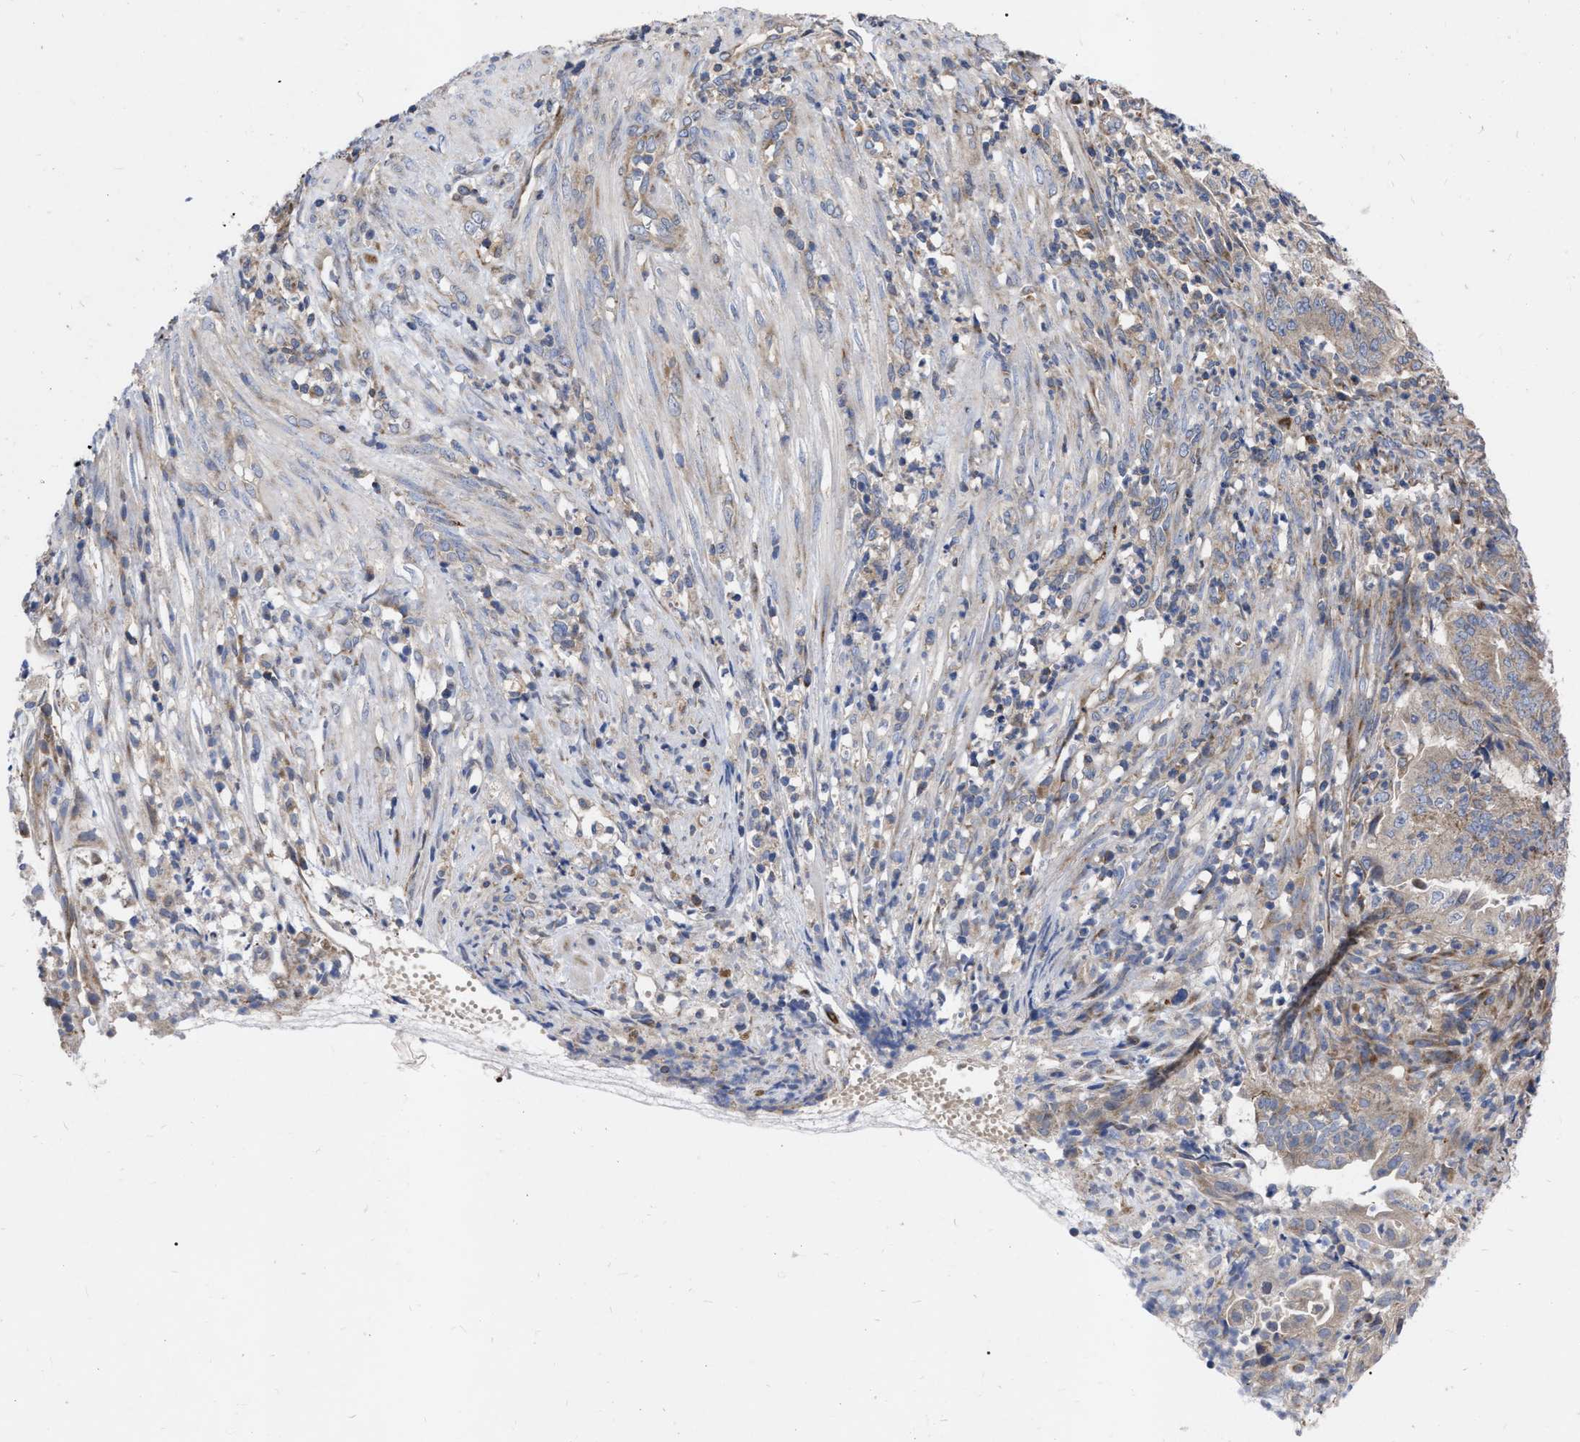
{"staining": {"intensity": "moderate", "quantity": ">75%", "location": "cytoplasmic/membranous"}, "tissue": "endometrial cancer", "cell_type": "Tumor cells", "image_type": "cancer", "snomed": [{"axis": "morphology", "description": "Adenocarcinoma, NOS"}, {"axis": "topography", "description": "Endometrium"}], "caption": "A photomicrograph showing moderate cytoplasmic/membranous expression in about >75% of tumor cells in endometrial cancer (adenocarcinoma), as visualized by brown immunohistochemical staining.", "gene": "CDKN2C", "patient": {"sex": "female", "age": 51}}